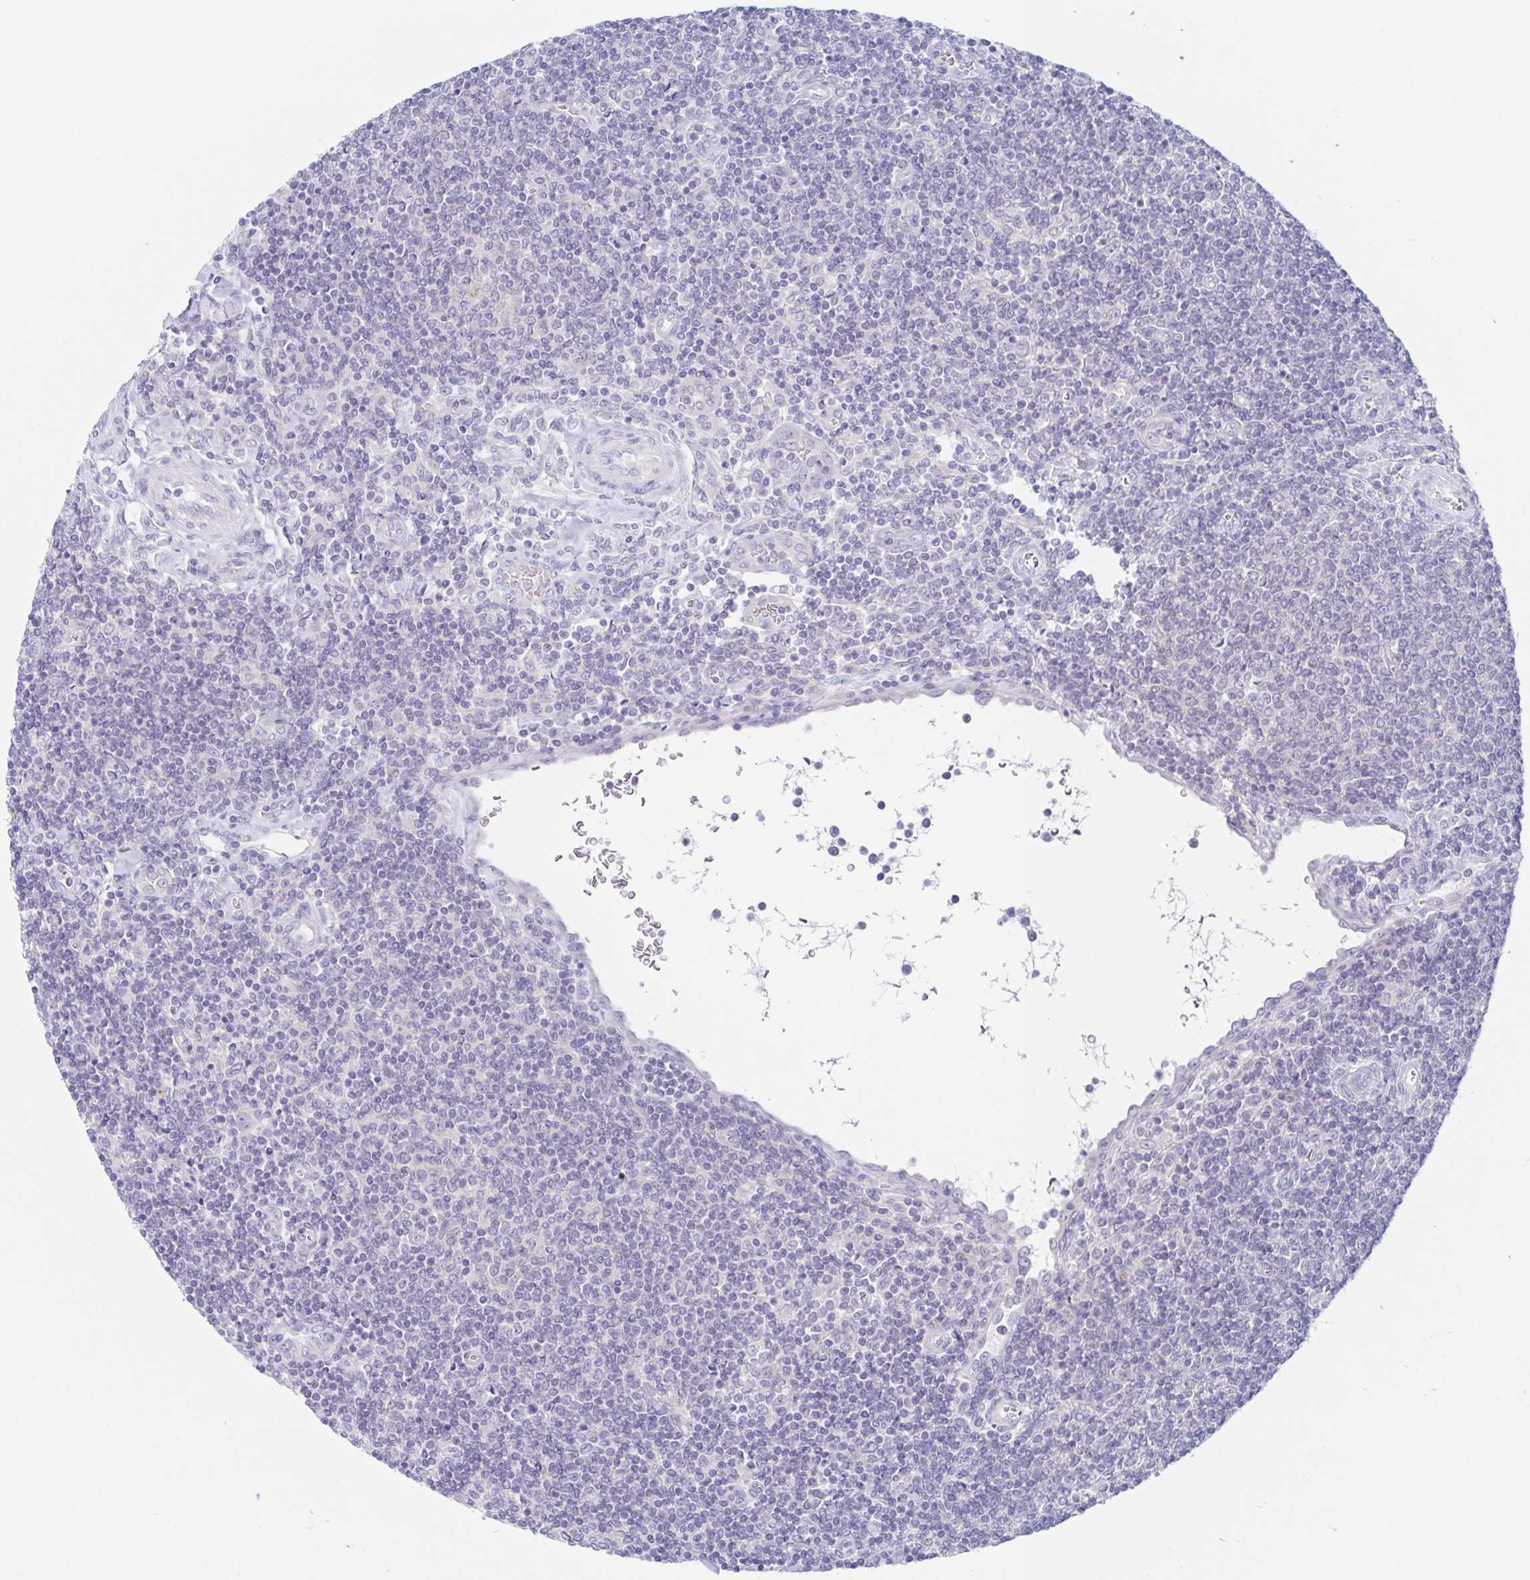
{"staining": {"intensity": "negative", "quantity": "none", "location": "none"}, "tissue": "lymphoma", "cell_type": "Tumor cells", "image_type": "cancer", "snomed": [{"axis": "morphology", "description": "Malignant lymphoma, non-Hodgkin's type, Low grade"}, {"axis": "topography", "description": "Lymph node"}], "caption": "Immunohistochemistry photomicrograph of human lymphoma stained for a protein (brown), which exhibits no expression in tumor cells. (DAB IHC visualized using brightfield microscopy, high magnification).", "gene": "HTR2A", "patient": {"sex": "male", "age": 52}}